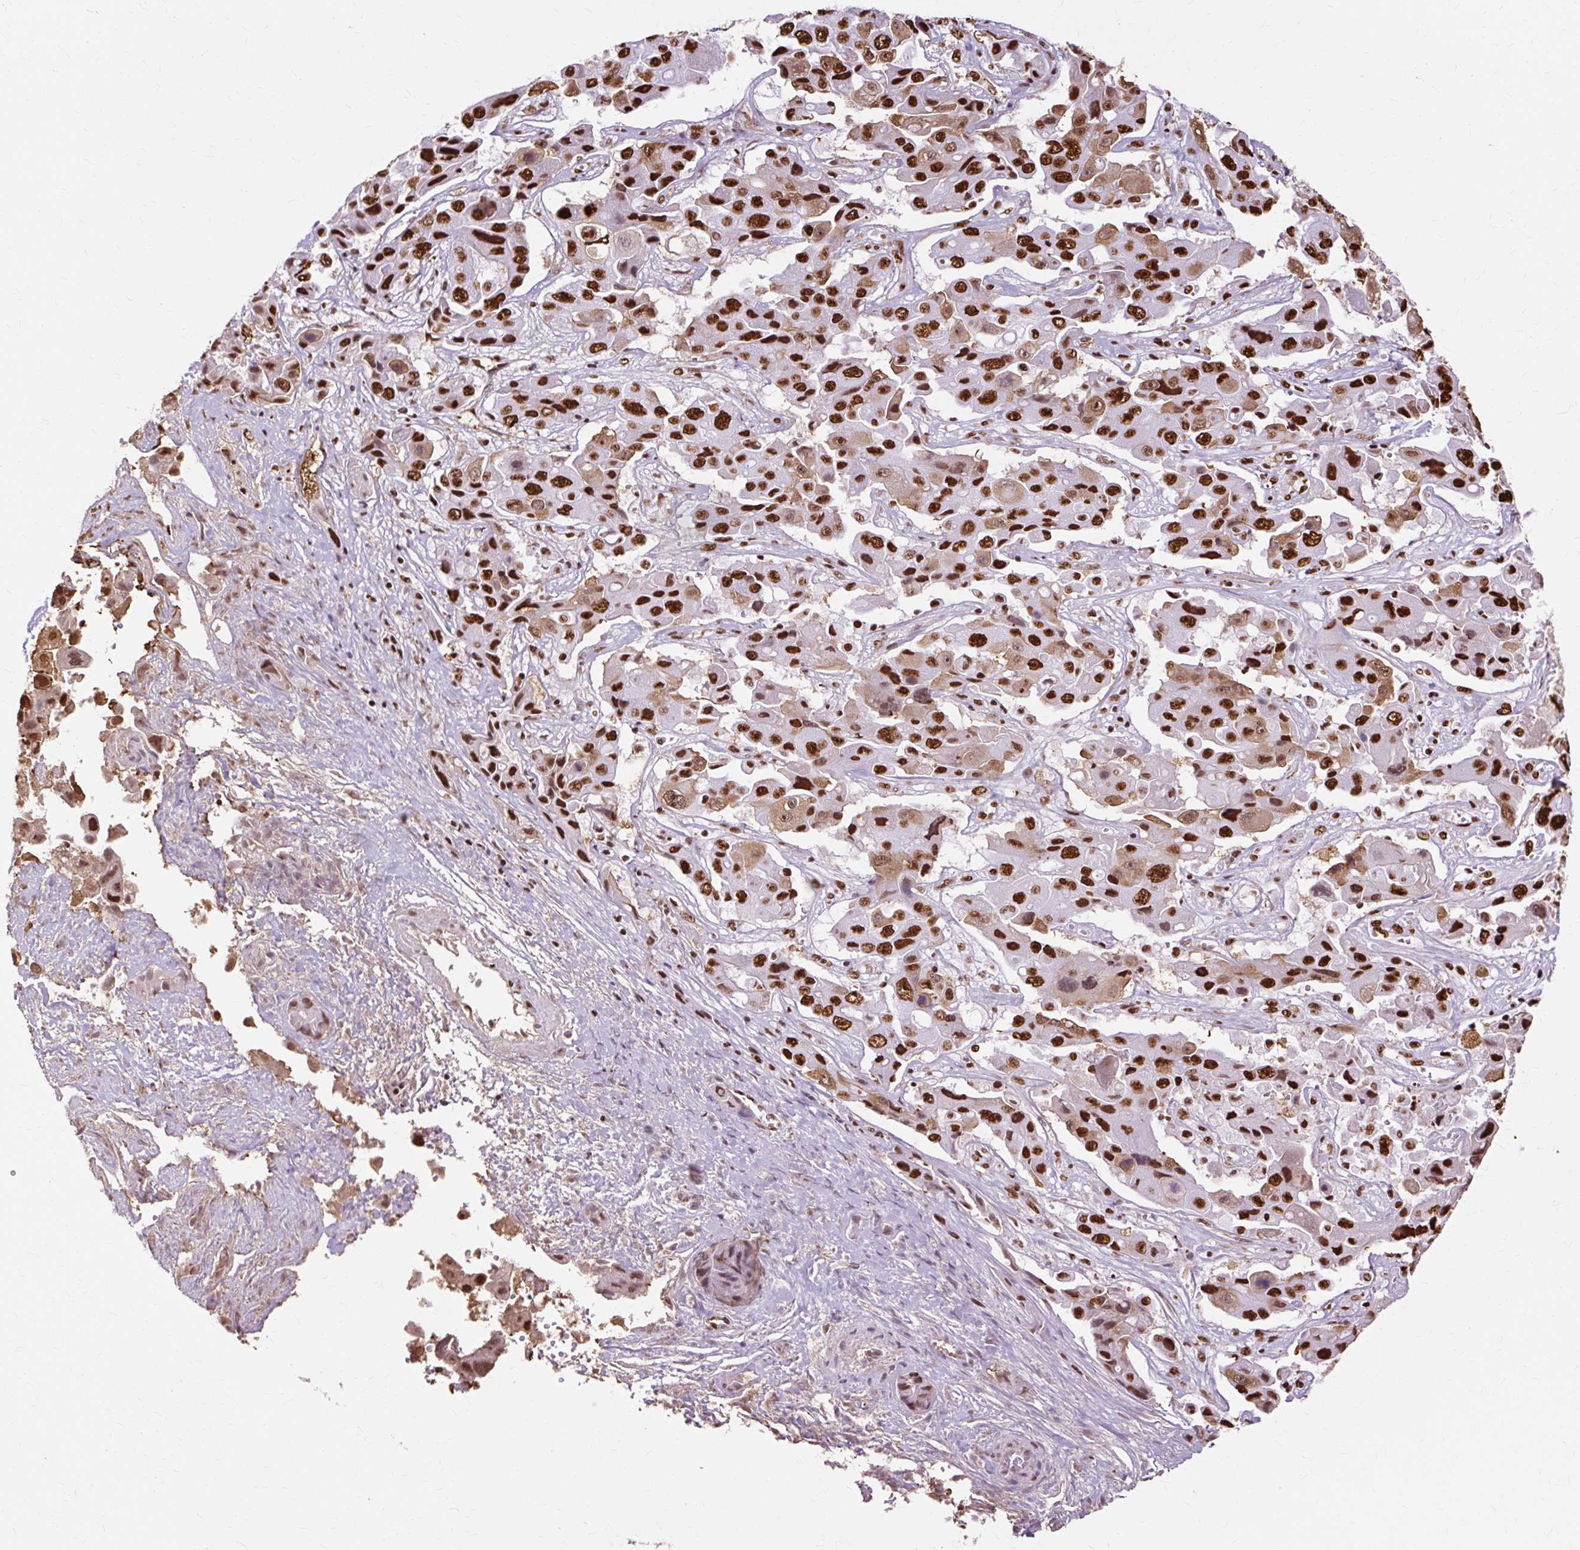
{"staining": {"intensity": "strong", "quantity": ">75%", "location": "nuclear"}, "tissue": "liver cancer", "cell_type": "Tumor cells", "image_type": "cancer", "snomed": [{"axis": "morphology", "description": "Cholangiocarcinoma"}, {"axis": "topography", "description": "Liver"}], "caption": "Tumor cells reveal strong nuclear staining in about >75% of cells in liver cancer.", "gene": "XRCC6", "patient": {"sex": "male", "age": 67}}